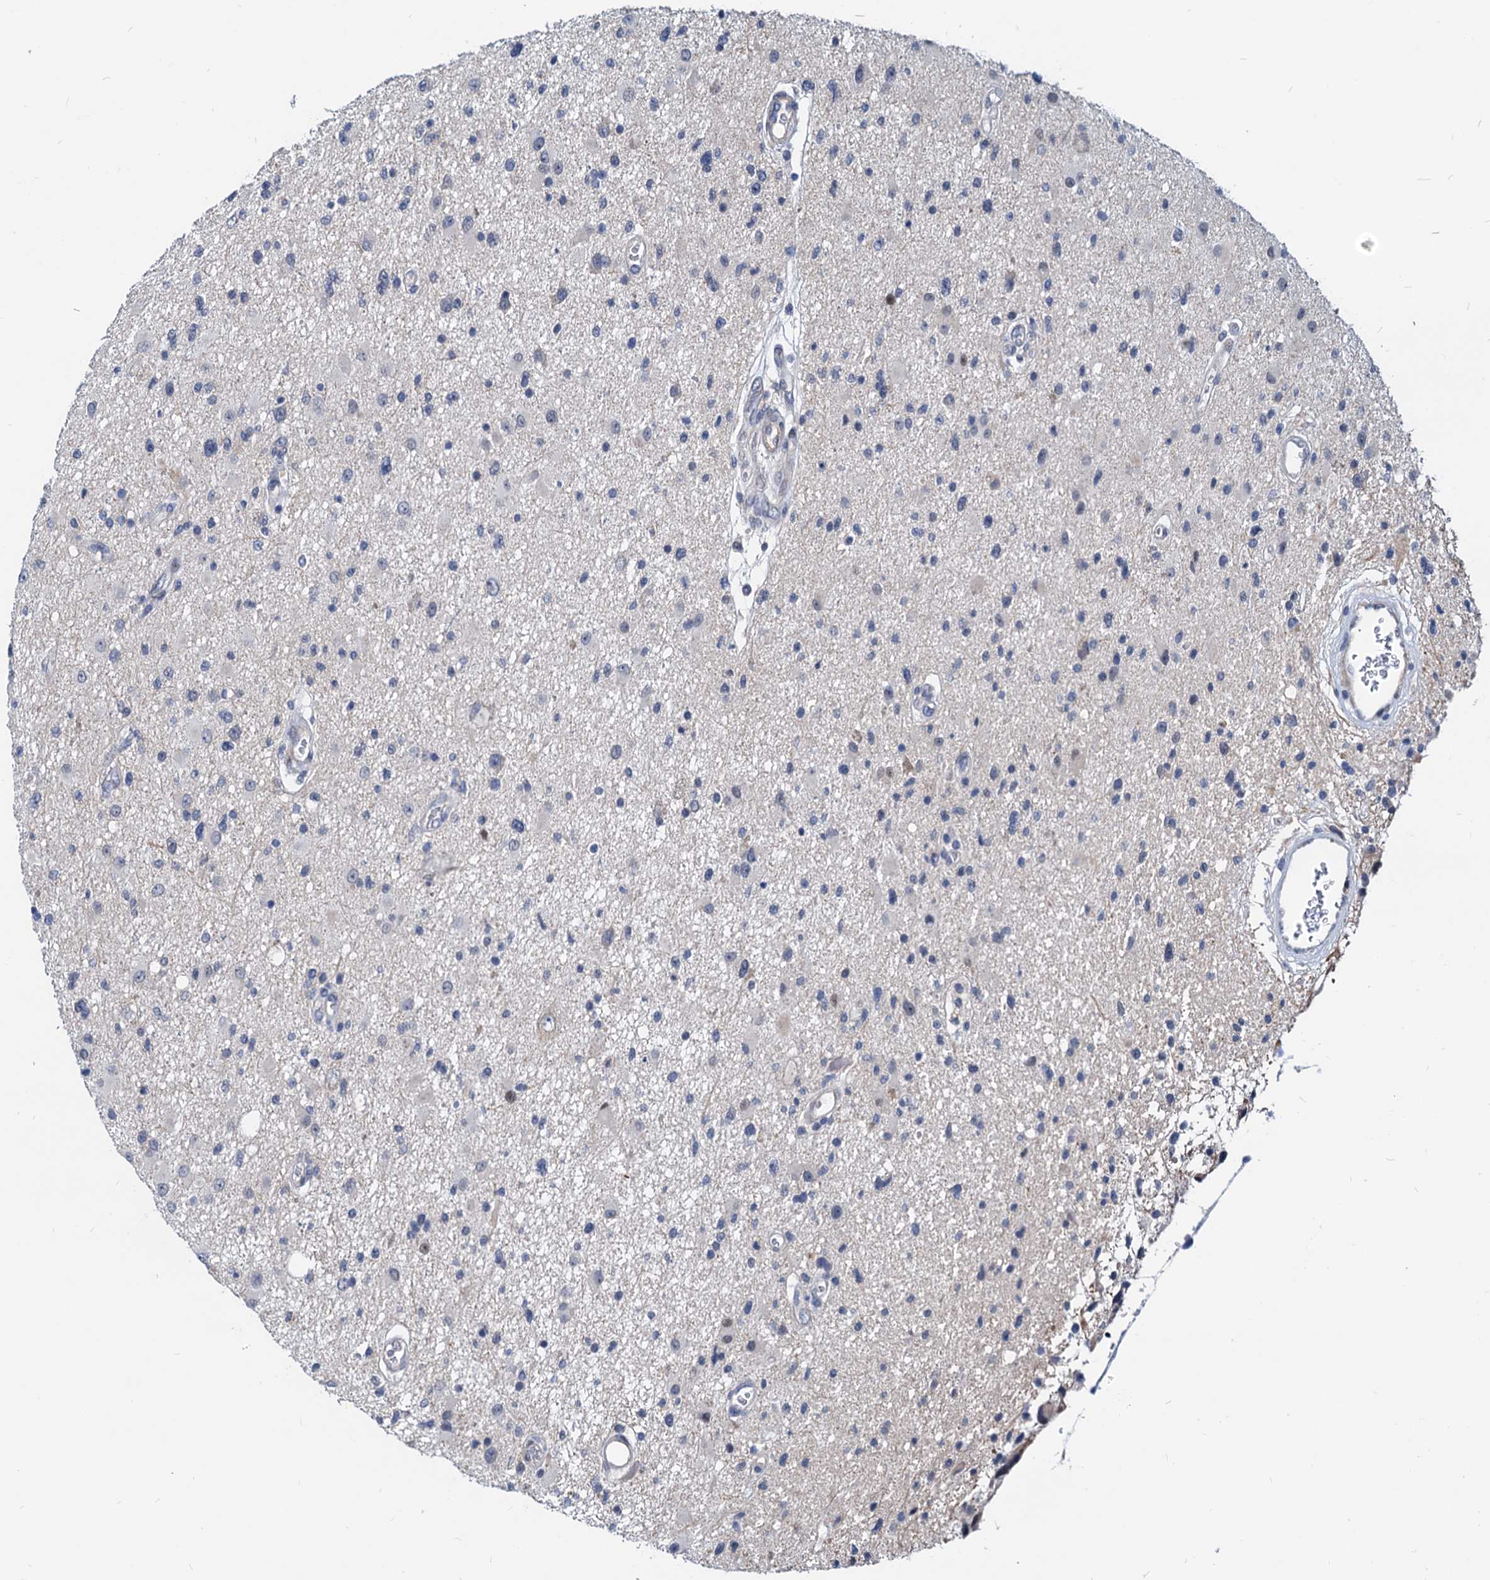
{"staining": {"intensity": "negative", "quantity": "none", "location": "none"}, "tissue": "glioma", "cell_type": "Tumor cells", "image_type": "cancer", "snomed": [{"axis": "morphology", "description": "Glioma, malignant, High grade"}, {"axis": "topography", "description": "Brain"}], "caption": "Image shows no significant protein expression in tumor cells of glioma.", "gene": "HSF2", "patient": {"sex": "male", "age": 33}}